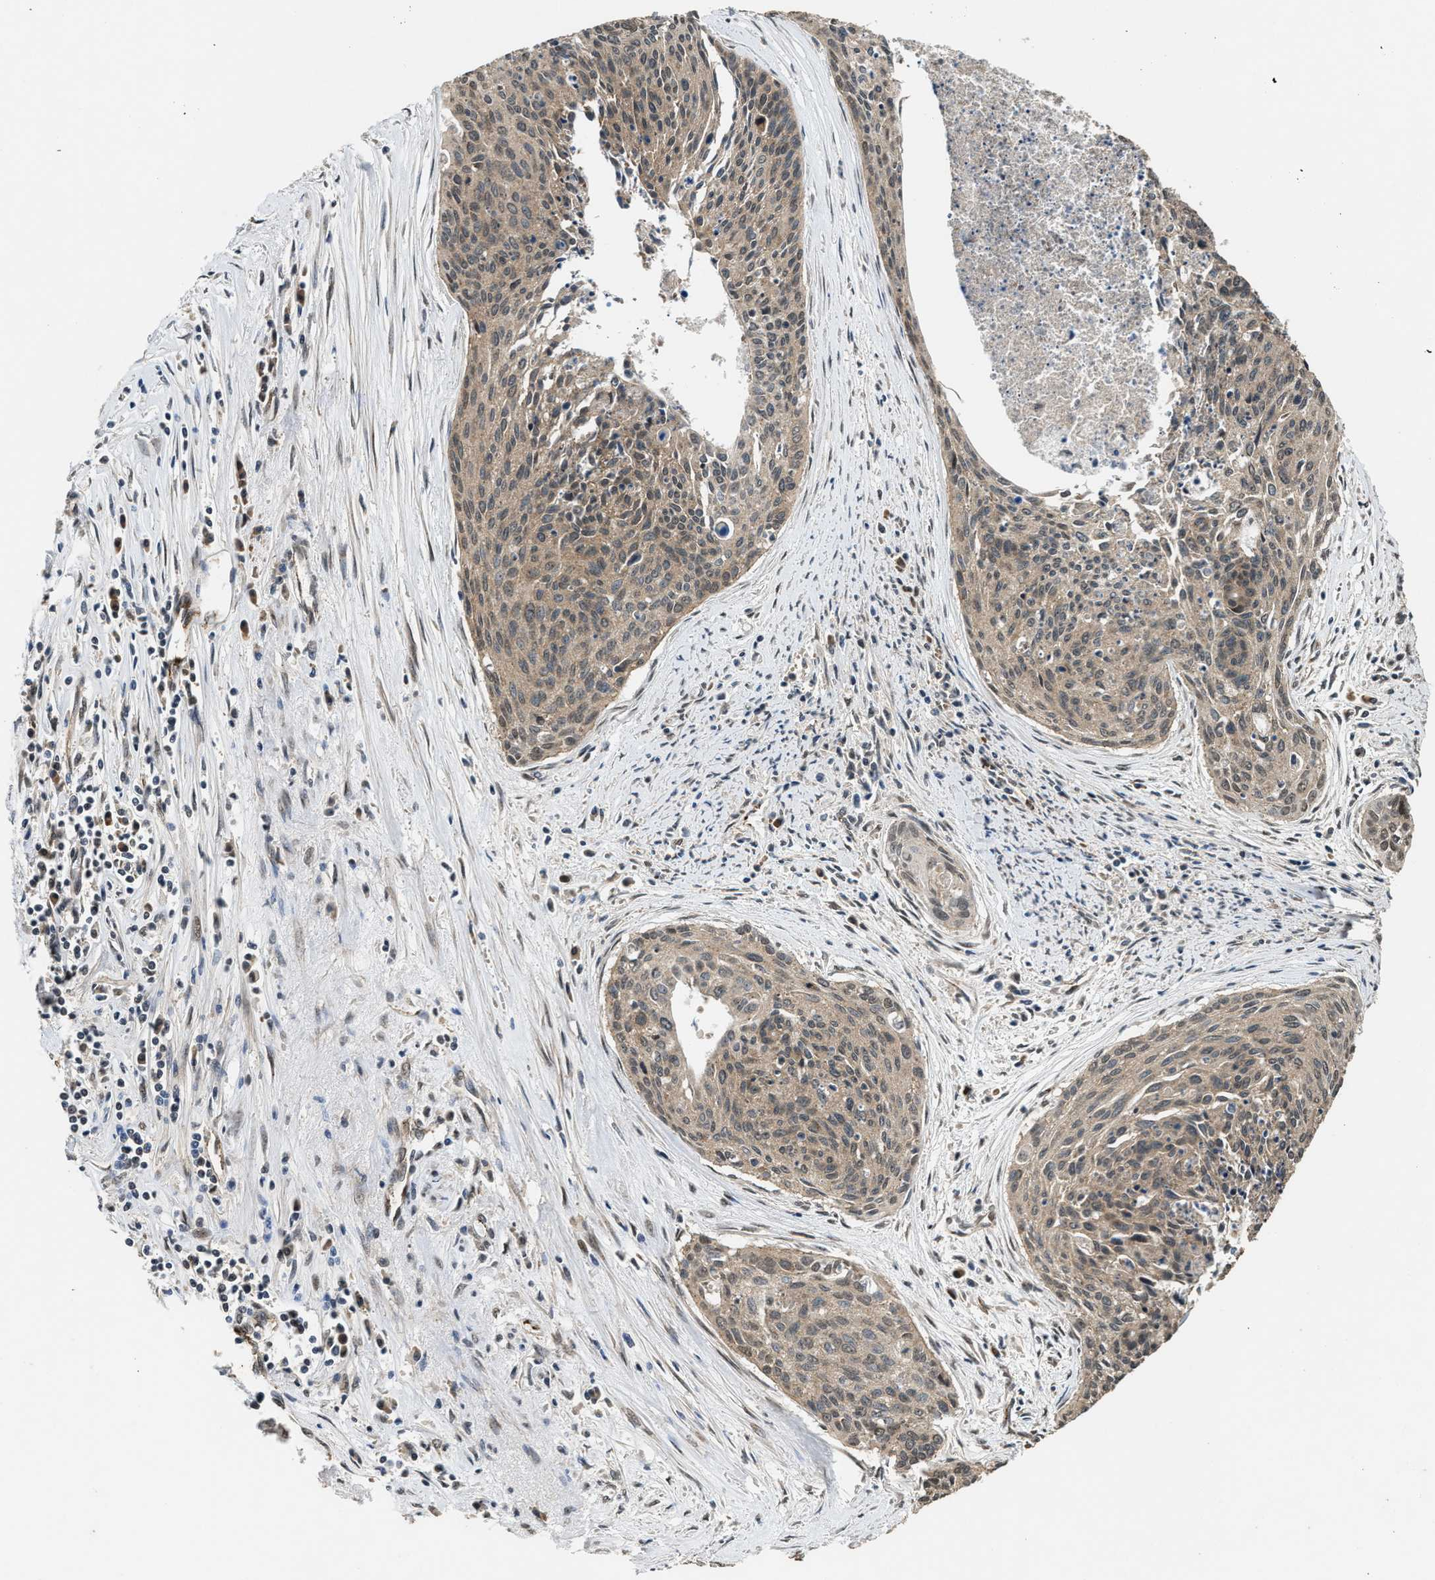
{"staining": {"intensity": "moderate", "quantity": ">75%", "location": "cytoplasmic/membranous"}, "tissue": "cervical cancer", "cell_type": "Tumor cells", "image_type": "cancer", "snomed": [{"axis": "morphology", "description": "Squamous cell carcinoma, NOS"}, {"axis": "topography", "description": "Cervix"}], "caption": "Protein staining displays moderate cytoplasmic/membranous positivity in about >75% of tumor cells in cervical cancer (squamous cell carcinoma).", "gene": "ARHGEF5", "patient": {"sex": "female", "age": 55}}